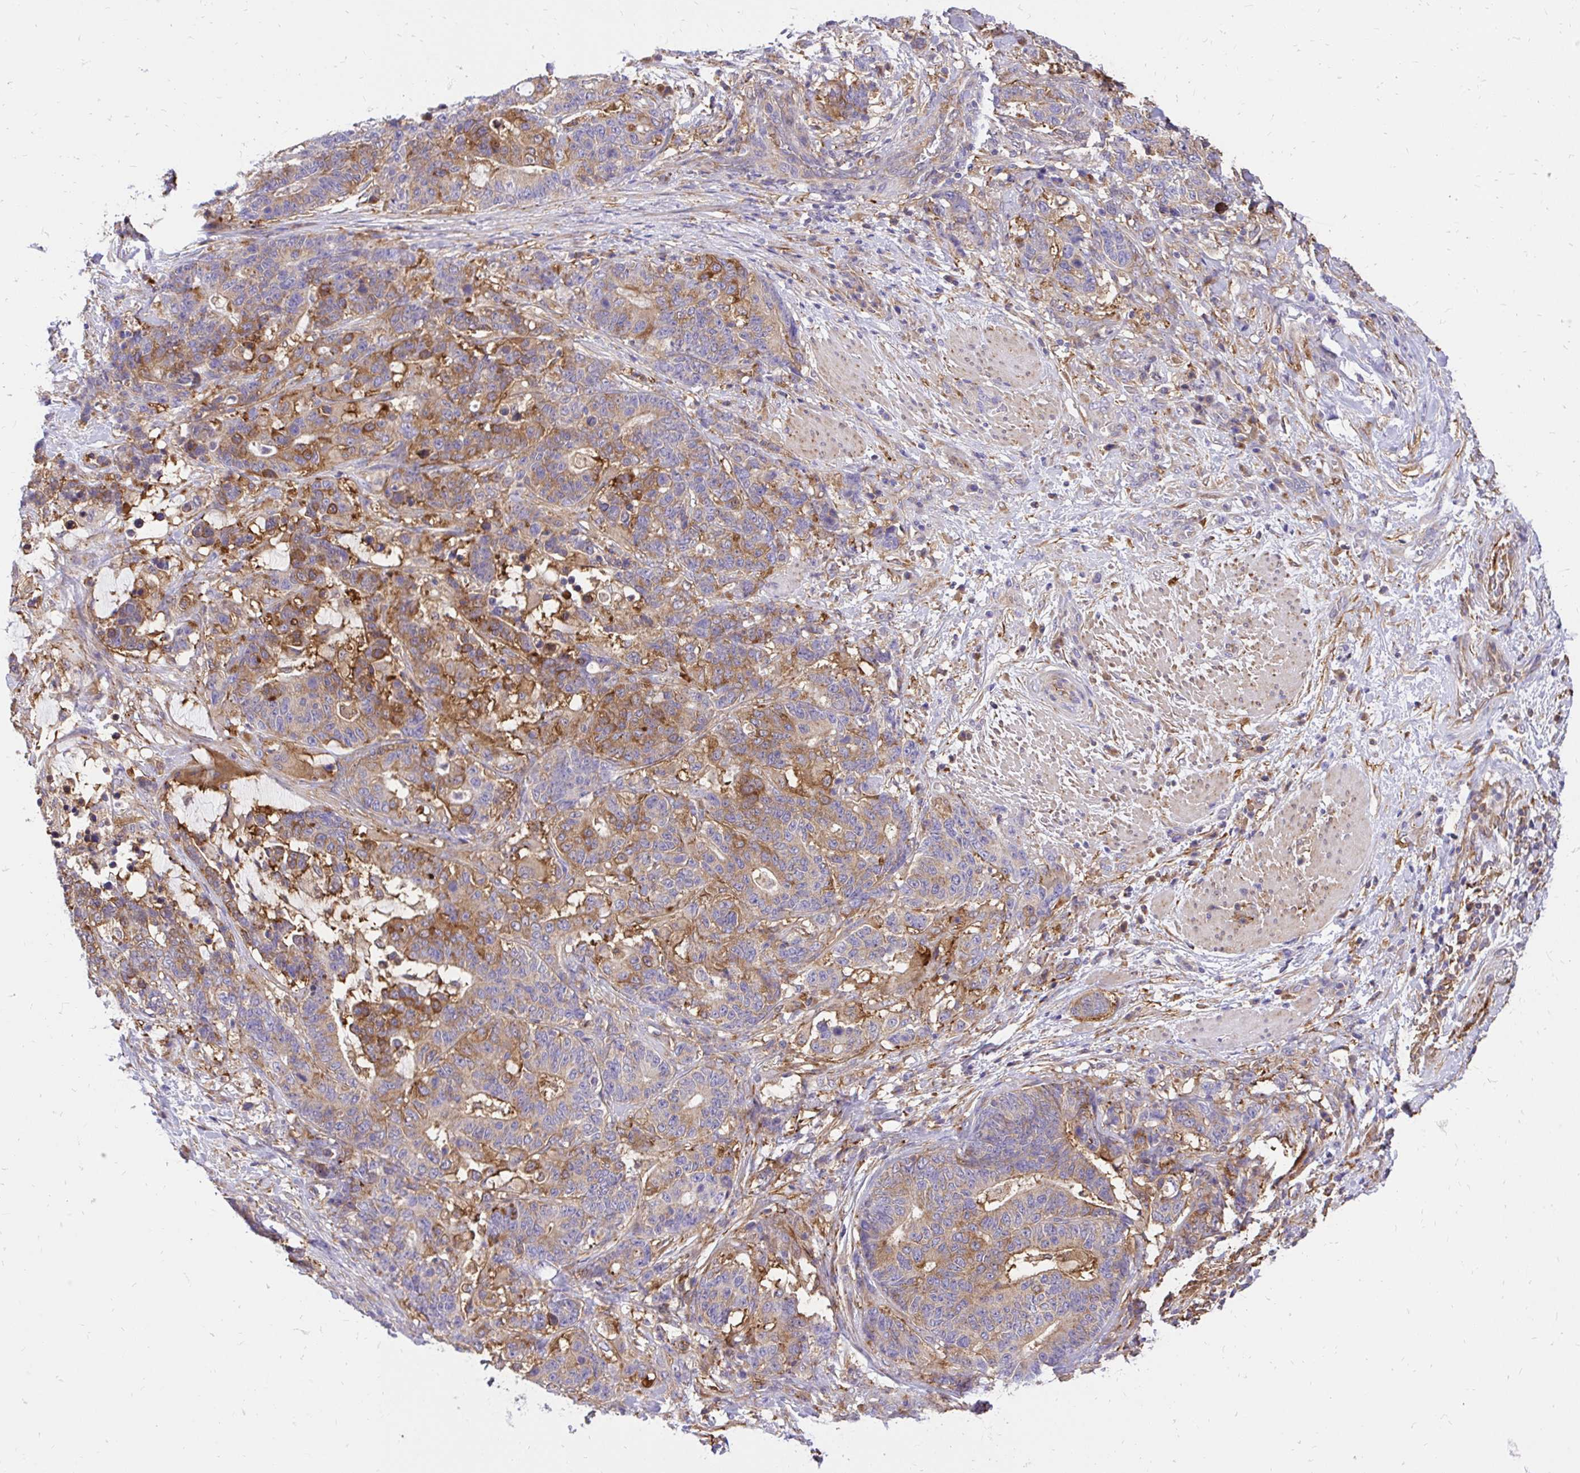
{"staining": {"intensity": "moderate", "quantity": "25%-75%", "location": "cytoplasmic/membranous"}, "tissue": "stomach cancer", "cell_type": "Tumor cells", "image_type": "cancer", "snomed": [{"axis": "morphology", "description": "Normal tissue, NOS"}, {"axis": "morphology", "description": "Adenocarcinoma, NOS"}, {"axis": "topography", "description": "Stomach"}], "caption": "This is a photomicrograph of immunohistochemistry staining of stomach cancer, which shows moderate expression in the cytoplasmic/membranous of tumor cells.", "gene": "ABCB10", "patient": {"sex": "female", "age": 64}}